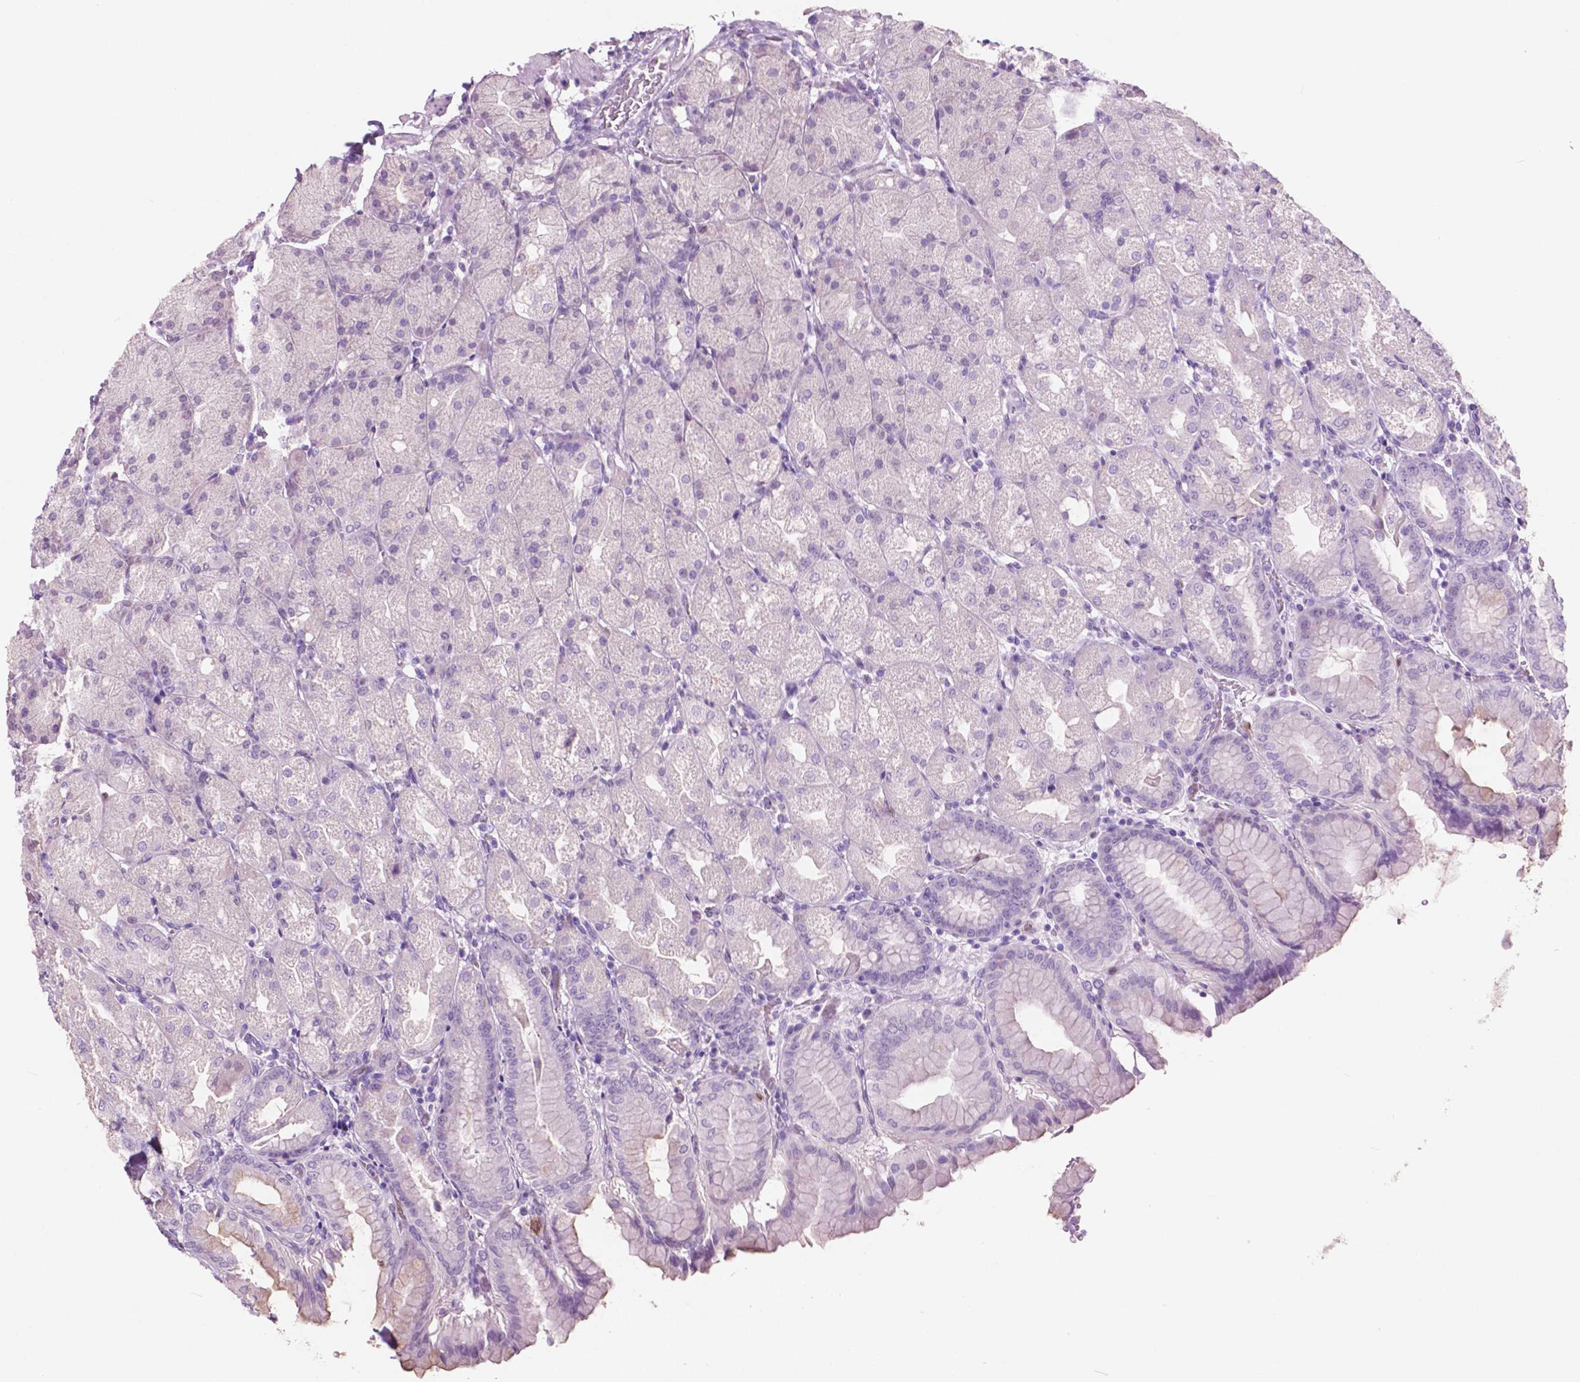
{"staining": {"intensity": "moderate", "quantity": "<25%", "location": "cytoplasmic/membranous"}, "tissue": "stomach", "cell_type": "Glandular cells", "image_type": "normal", "snomed": [{"axis": "morphology", "description": "Normal tissue, NOS"}, {"axis": "topography", "description": "Stomach, upper"}, {"axis": "topography", "description": "Stomach"}, {"axis": "topography", "description": "Stomach, lower"}], "caption": "High-magnification brightfield microscopy of normal stomach stained with DAB (3,3'-diaminobenzidine) (brown) and counterstained with hematoxylin (blue). glandular cells exhibit moderate cytoplasmic/membranous expression is present in about<25% of cells.", "gene": "IDO1", "patient": {"sex": "male", "age": 62}}